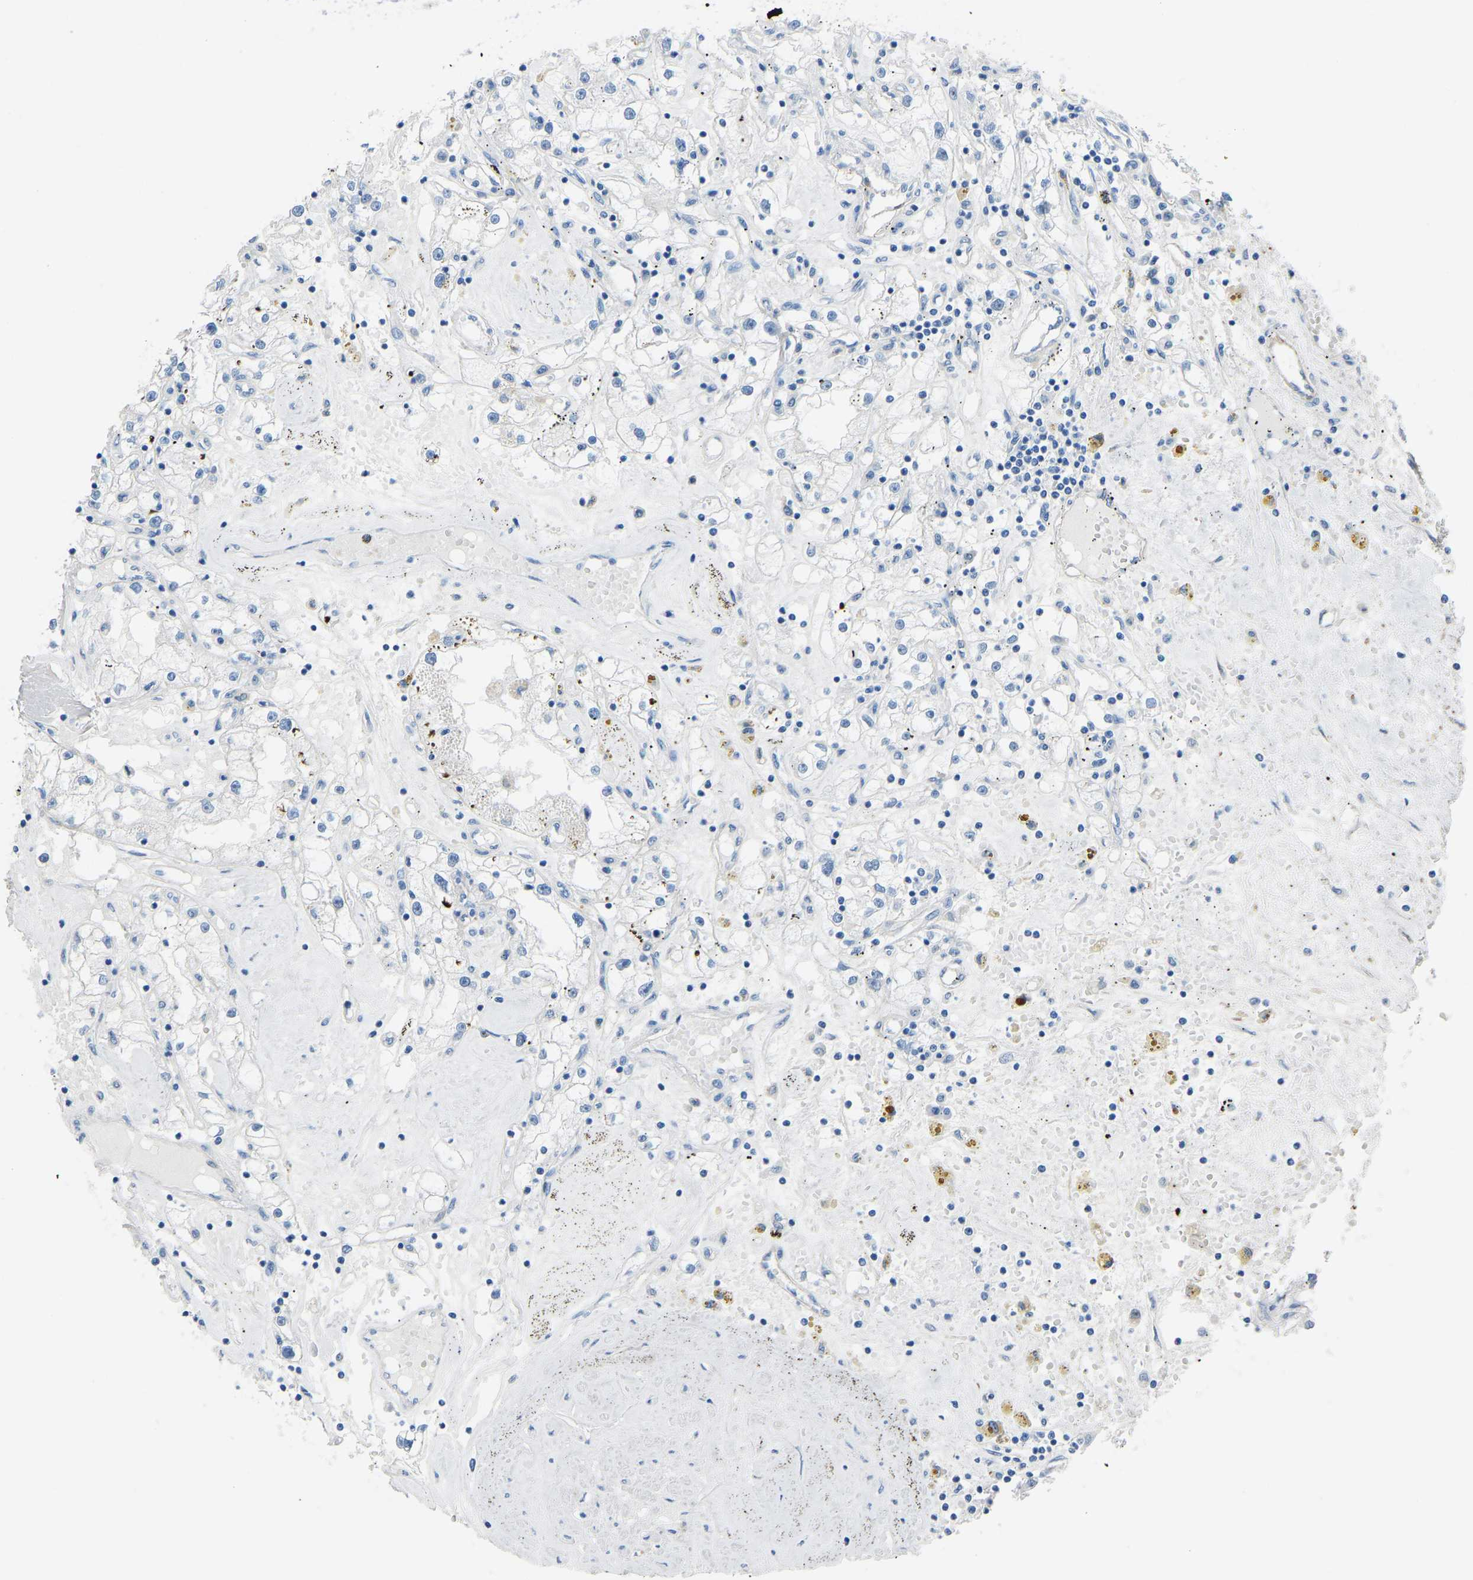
{"staining": {"intensity": "negative", "quantity": "none", "location": "none"}, "tissue": "renal cancer", "cell_type": "Tumor cells", "image_type": "cancer", "snomed": [{"axis": "morphology", "description": "Adenocarcinoma, NOS"}, {"axis": "topography", "description": "Kidney"}], "caption": "High power microscopy micrograph of an immunohistochemistry histopathology image of adenocarcinoma (renal), revealing no significant positivity in tumor cells.", "gene": "MYH10", "patient": {"sex": "male", "age": 56}}